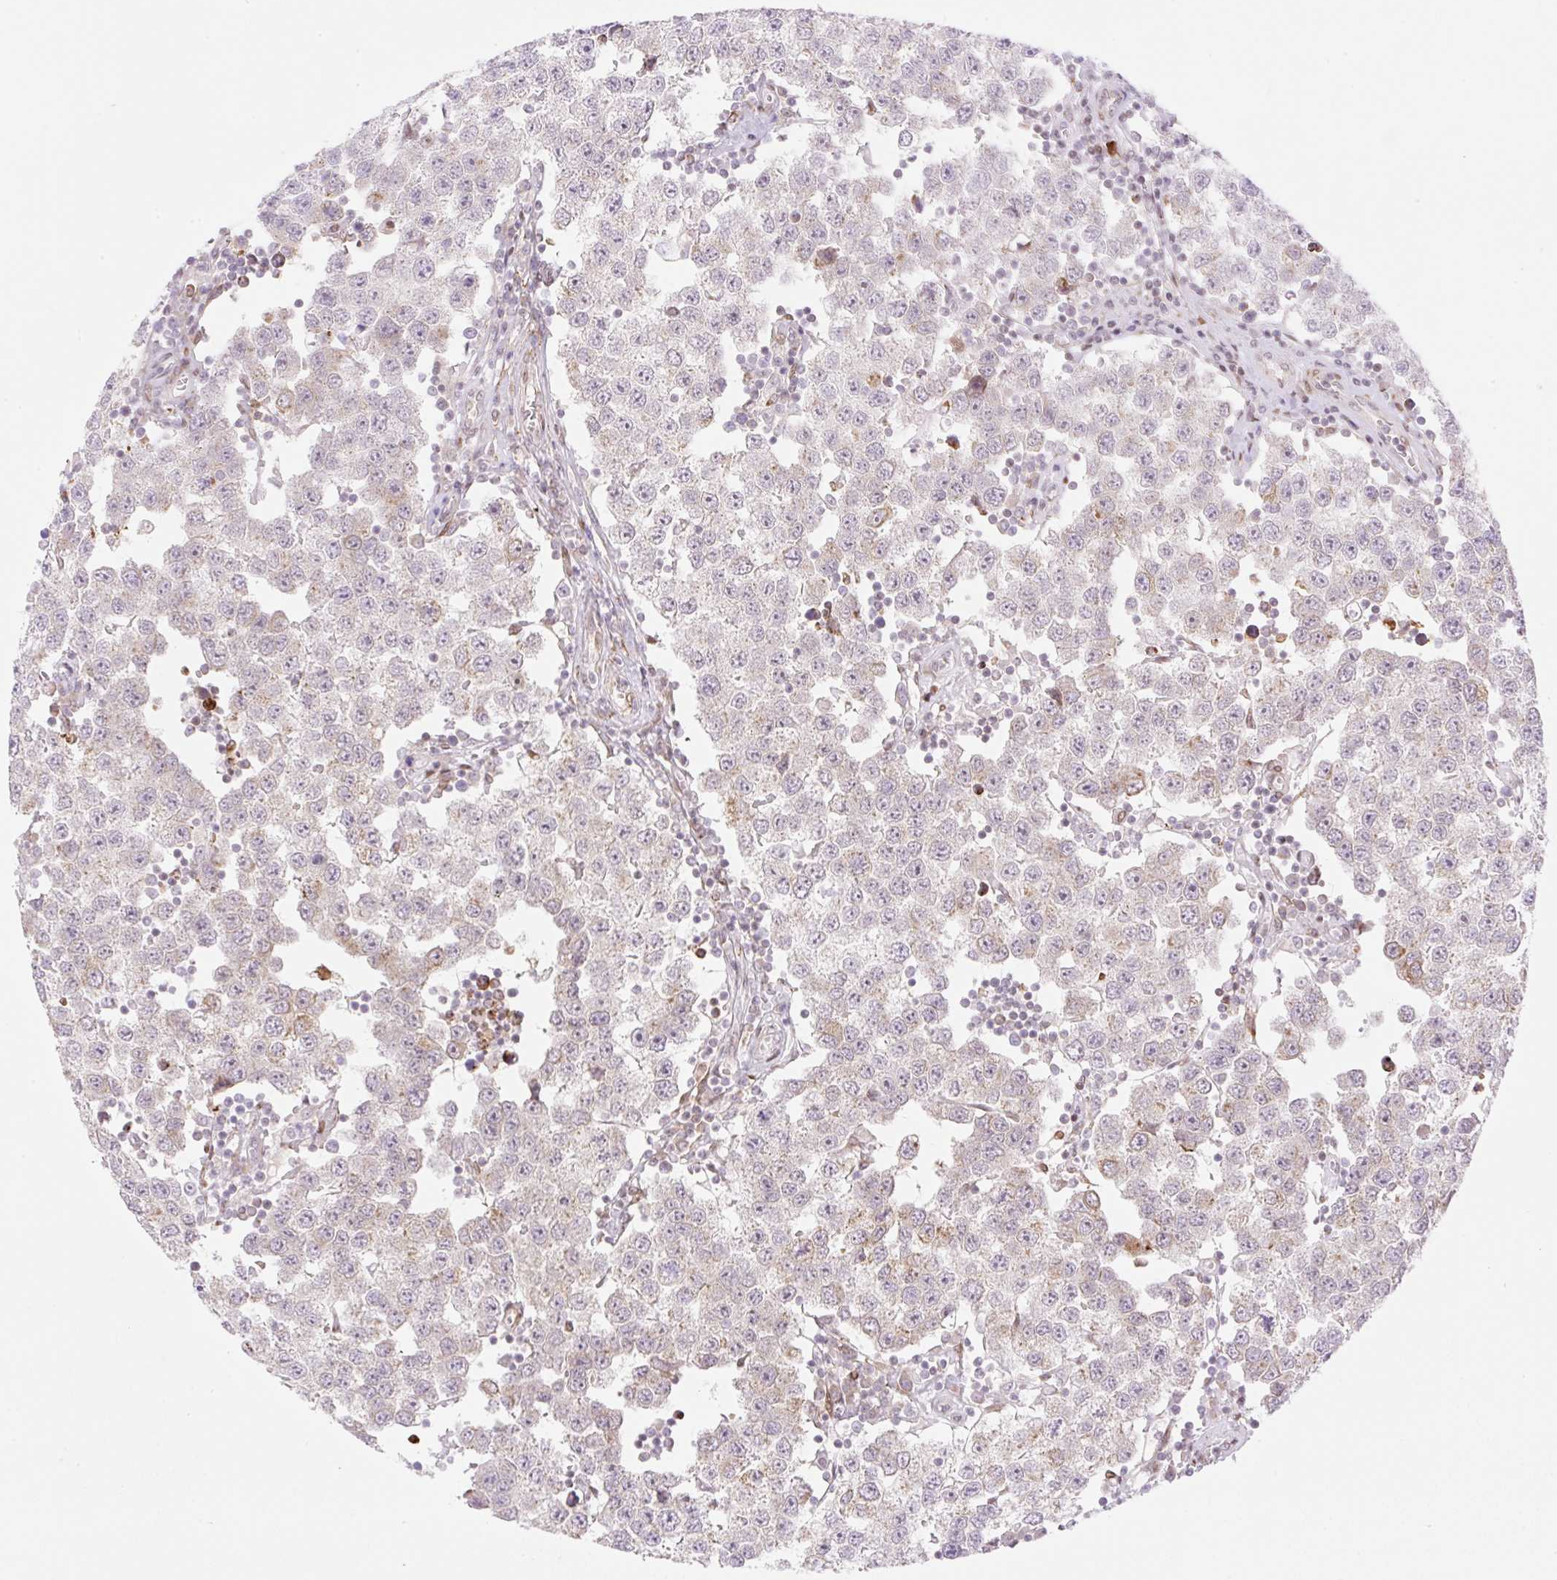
{"staining": {"intensity": "weak", "quantity": "<25%", "location": "cytoplasmic/membranous"}, "tissue": "testis cancer", "cell_type": "Tumor cells", "image_type": "cancer", "snomed": [{"axis": "morphology", "description": "Seminoma, NOS"}, {"axis": "topography", "description": "Testis"}], "caption": "A histopathology image of human testis seminoma is negative for staining in tumor cells. (Stains: DAB immunohistochemistry (IHC) with hematoxylin counter stain, Microscopy: brightfield microscopy at high magnification).", "gene": "ZFP41", "patient": {"sex": "male", "age": 34}}